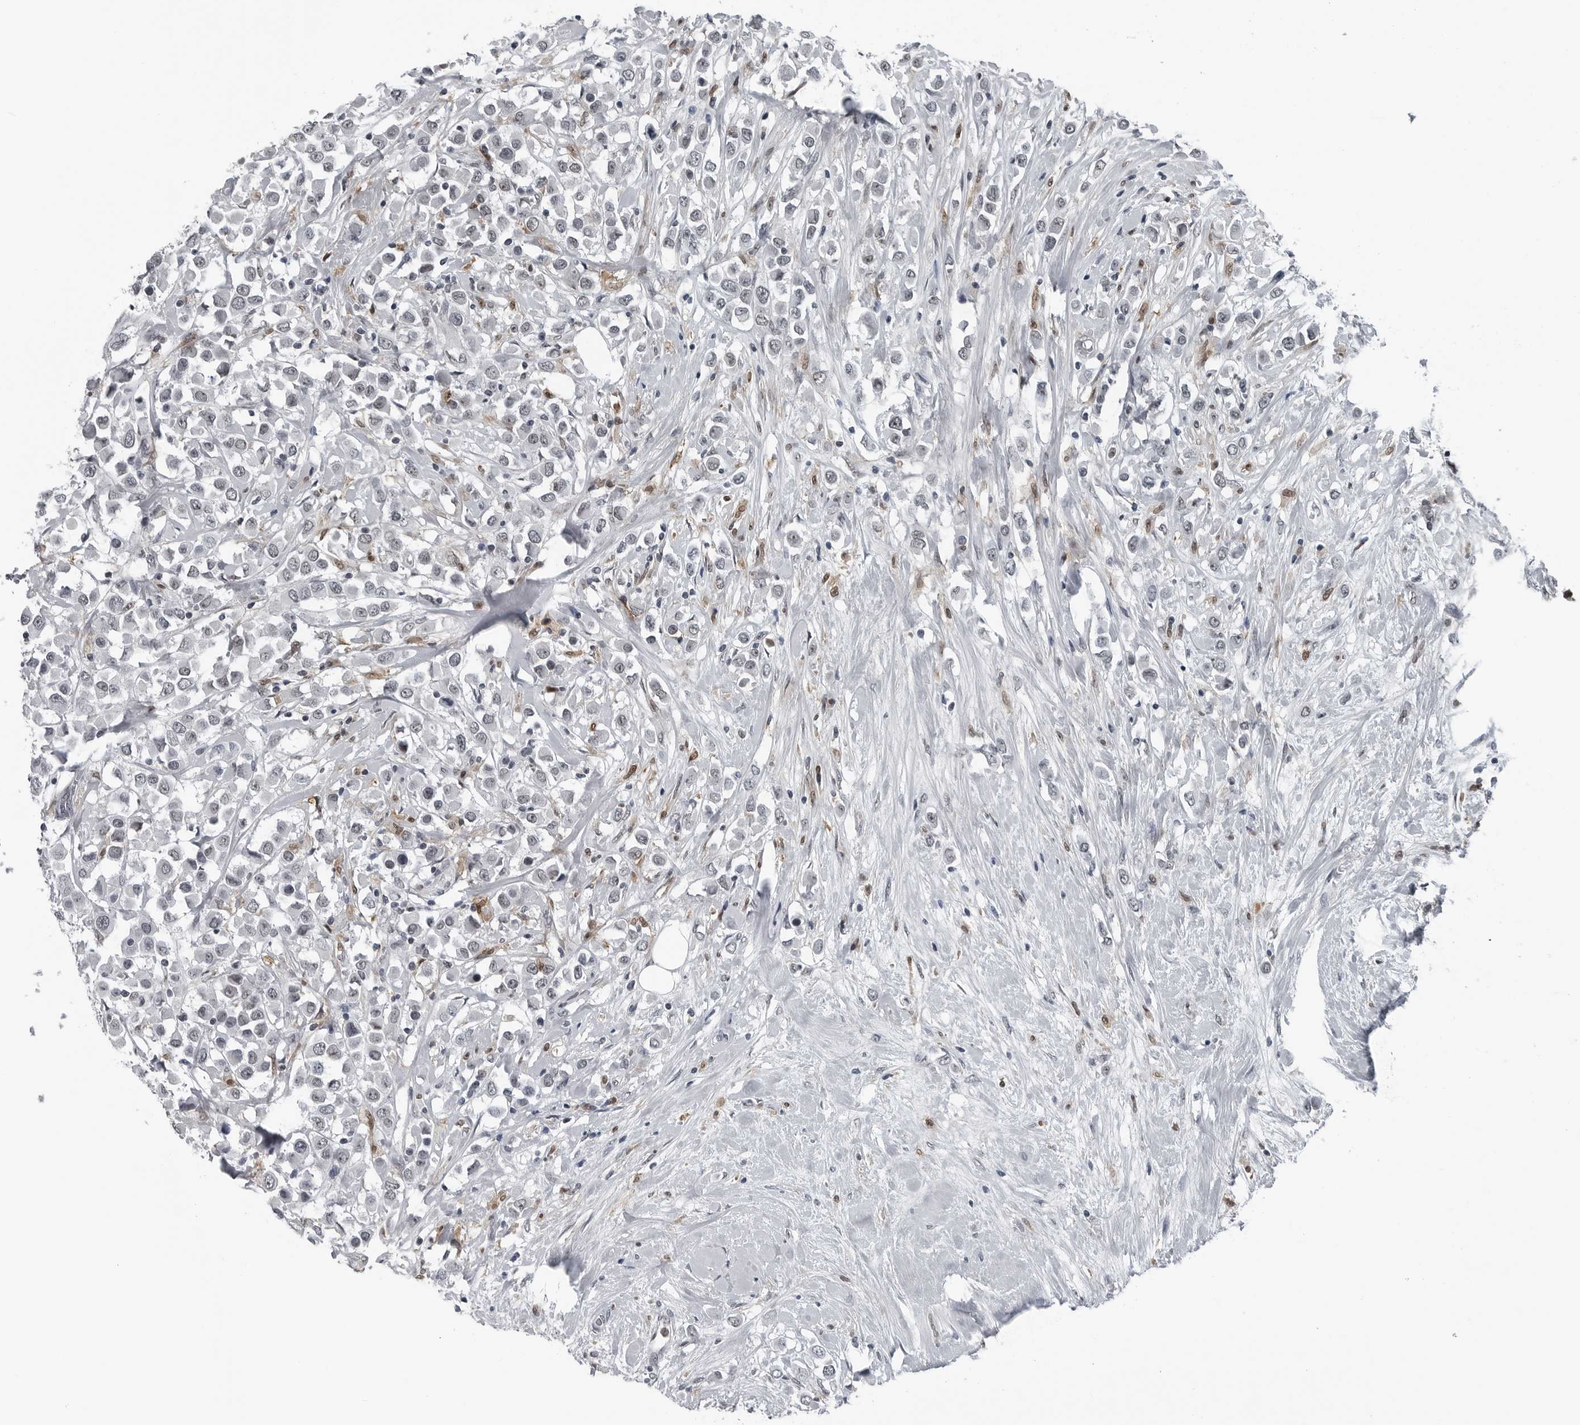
{"staining": {"intensity": "negative", "quantity": "none", "location": "none"}, "tissue": "breast cancer", "cell_type": "Tumor cells", "image_type": "cancer", "snomed": [{"axis": "morphology", "description": "Duct carcinoma"}, {"axis": "topography", "description": "Breast"}], "caption": "An image of human breast cancer (invasive ductal carcinoma) is negative for staining in tumor cells.", "gene": "AKR1A1", "patient": {"sex": "female", "age": 61}}